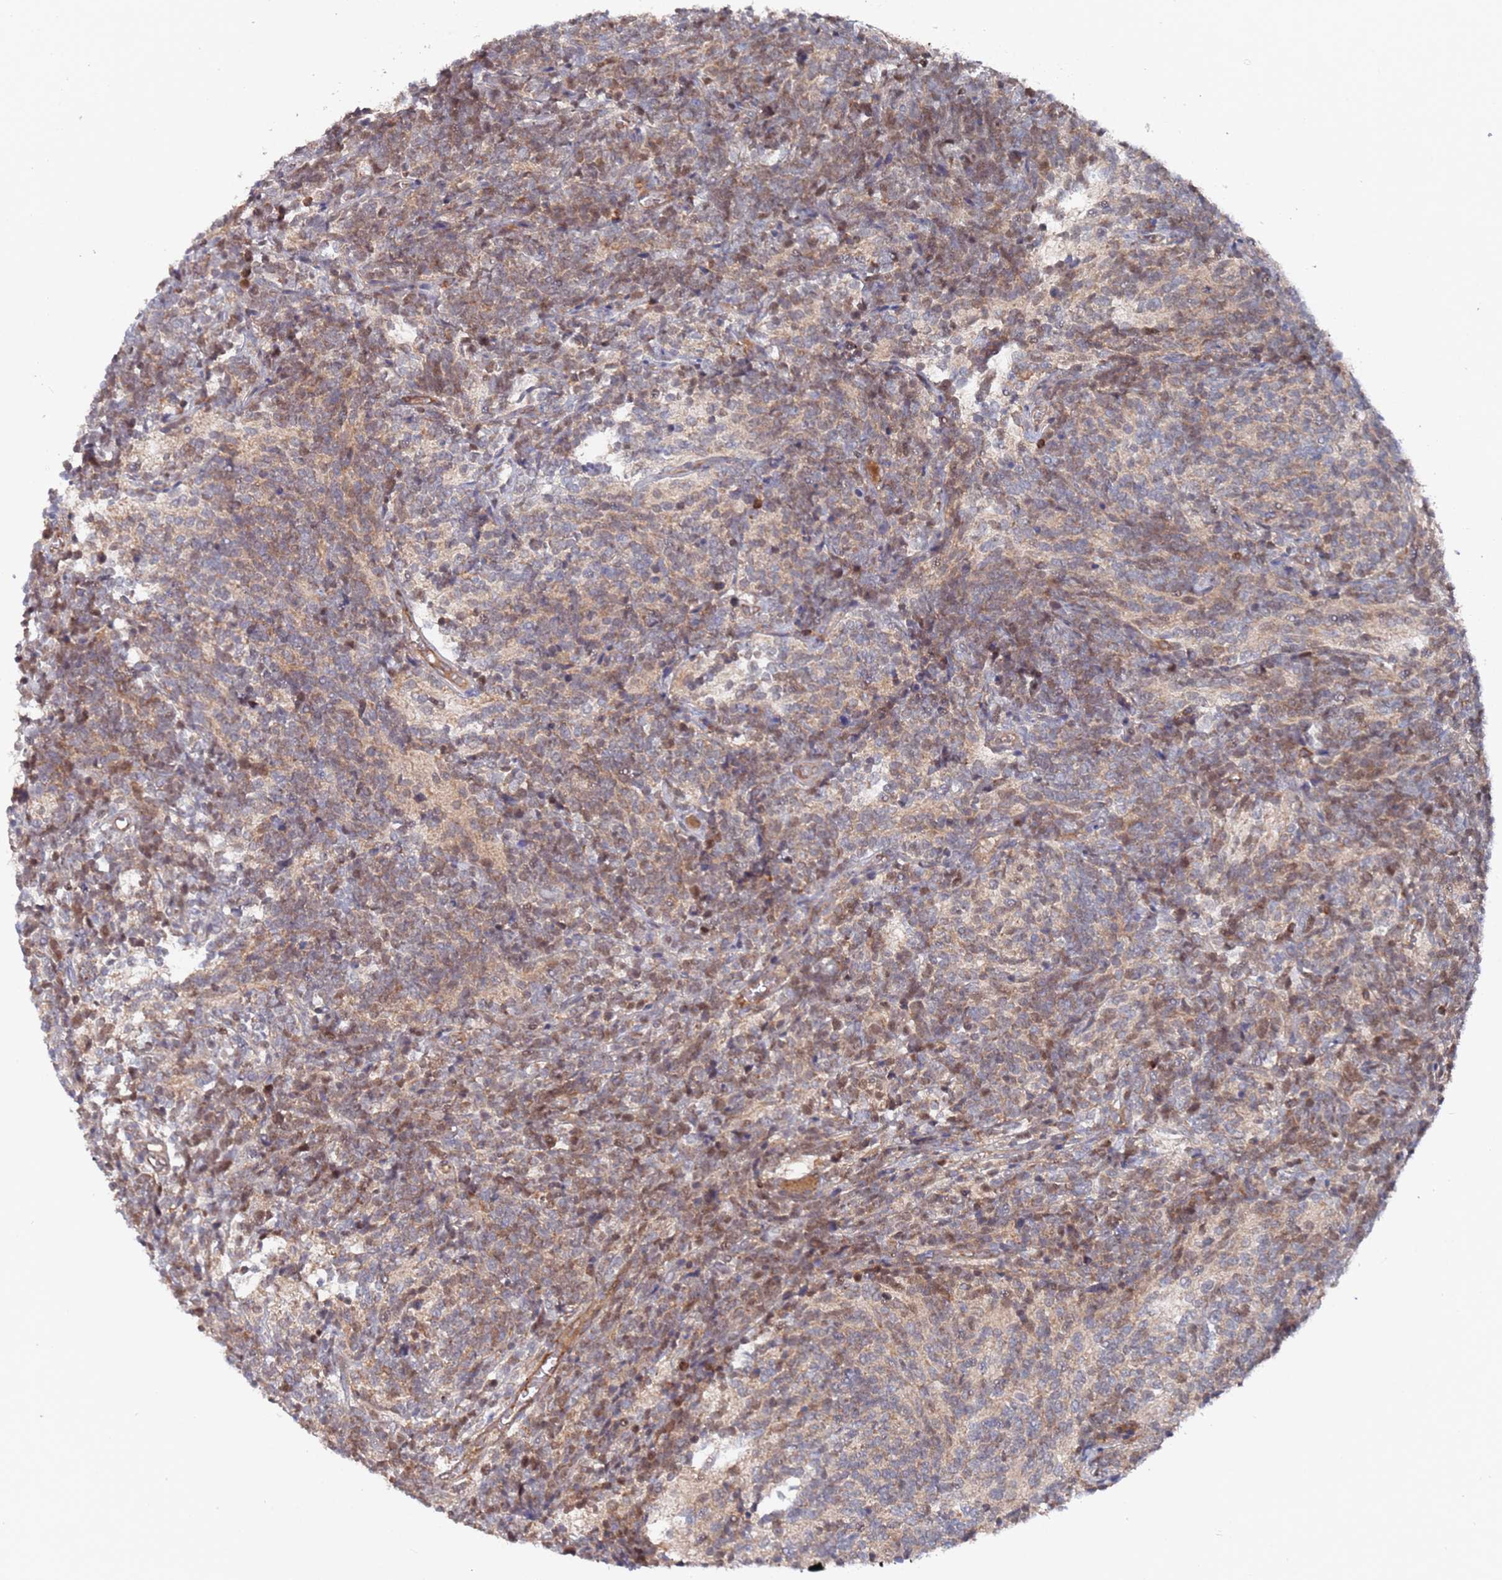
{"staining": {"intensity": "weak", "quantity": "25%-75%", "location": "cytoplasmic/membranous,nuclear"}, "tissue": "glioma", "cell_type": "Tumor cells", "image_type": "cancer", "snomed": [{"axis": "morphology", "description": "Glioma, malignant, Low grade"}, {"axis": "topography", "description": "Brain"}], "caption": "Protein expression by IHC displays weak cytoplasmic/membranous and nuclear staining in approximately 25%-75% of tumor cells in glioma.", "gene": "DDX60", "patient": {"sex": "female", "age": 1}}